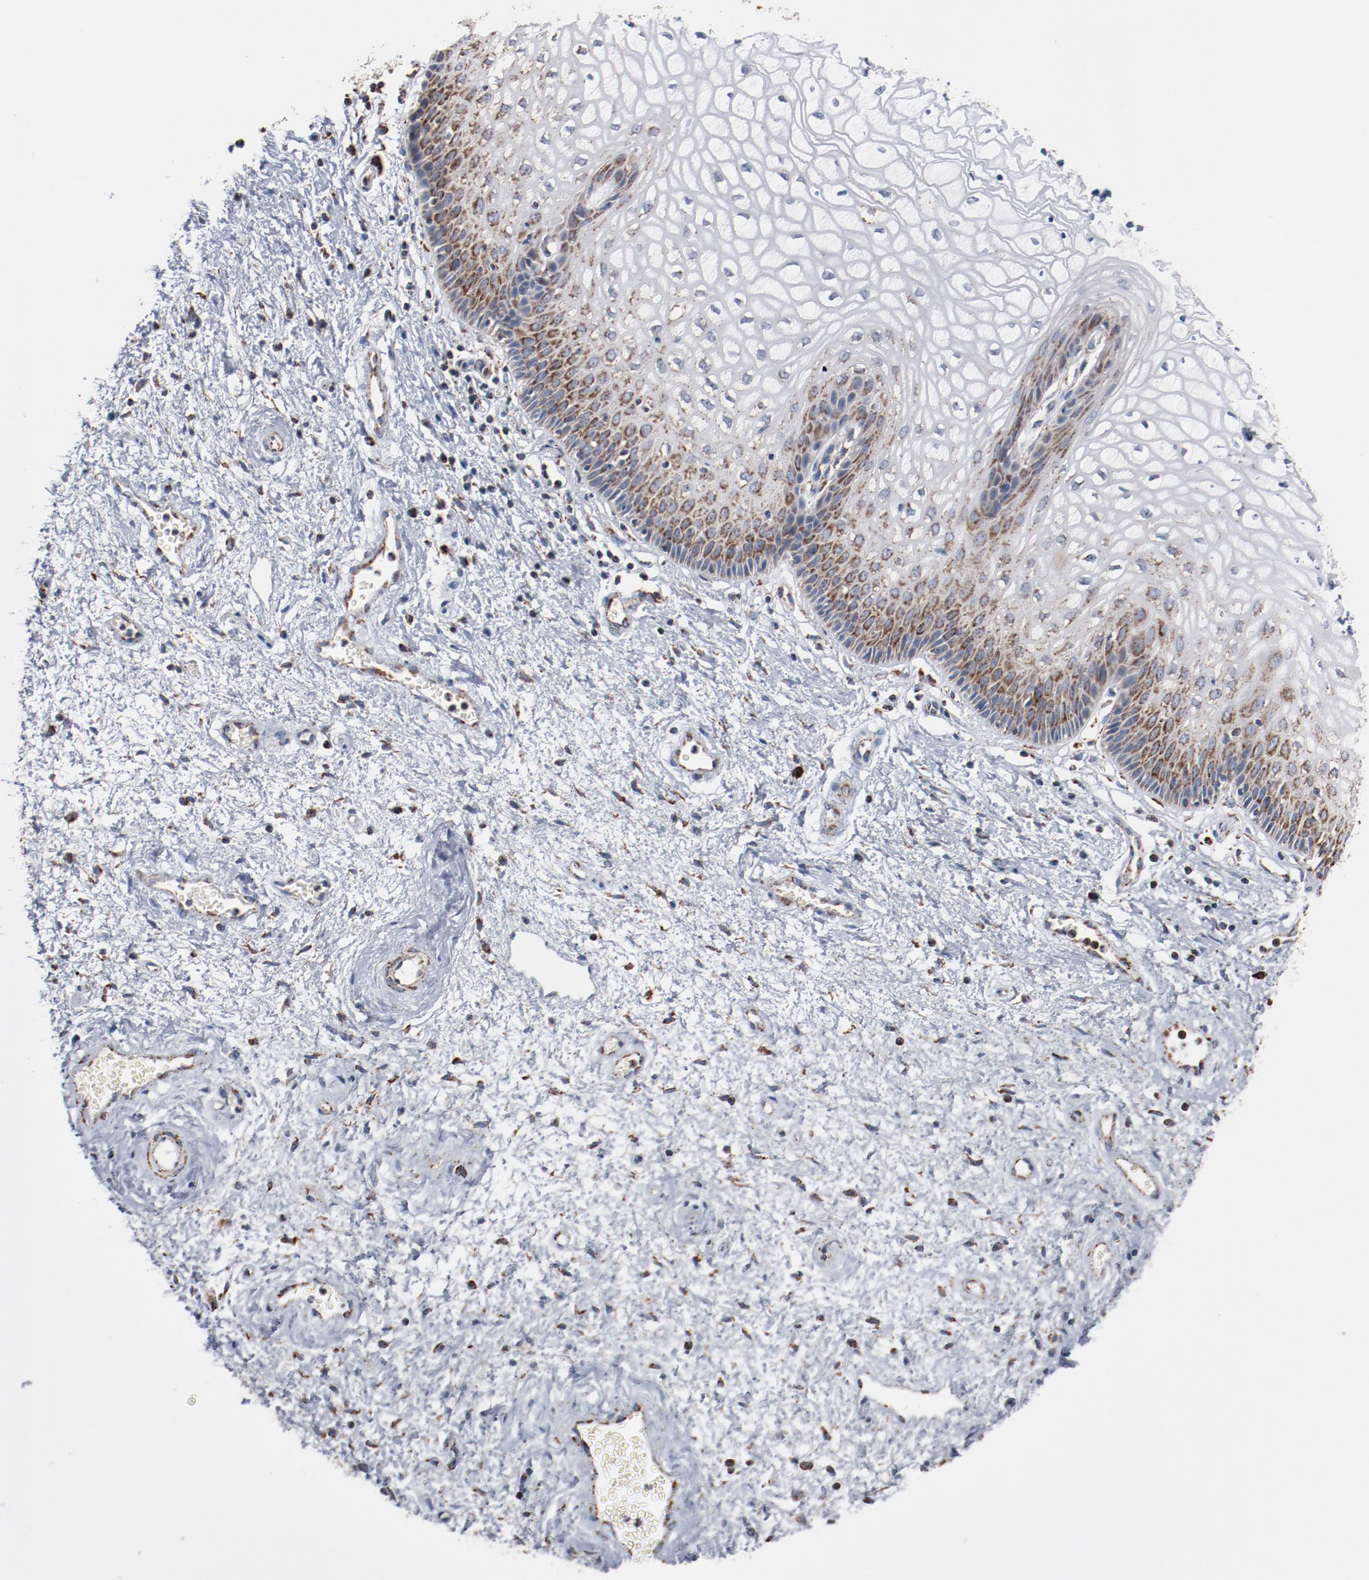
{"staining": {"intensity": "strong", "quantity": "25%-75%", "location": "cytoplasmic/membranous"}, "tissue": "vagina", "cell_type": "Squamous epithelial cells", "image_type": "normal", "snomed": [{"axis": "morphology", "description": "Normal tissue, NOS"}, {"axis": "topography", "description": "Vagina"}], "caption": "Squamous epithelial cells exhibit strong cytoplasmic/membranous expression in about 25%-75% of cells in unremarkable vagina.", "gene": "NDUFS4", "patient": {"sex": "female", "age": 34}}